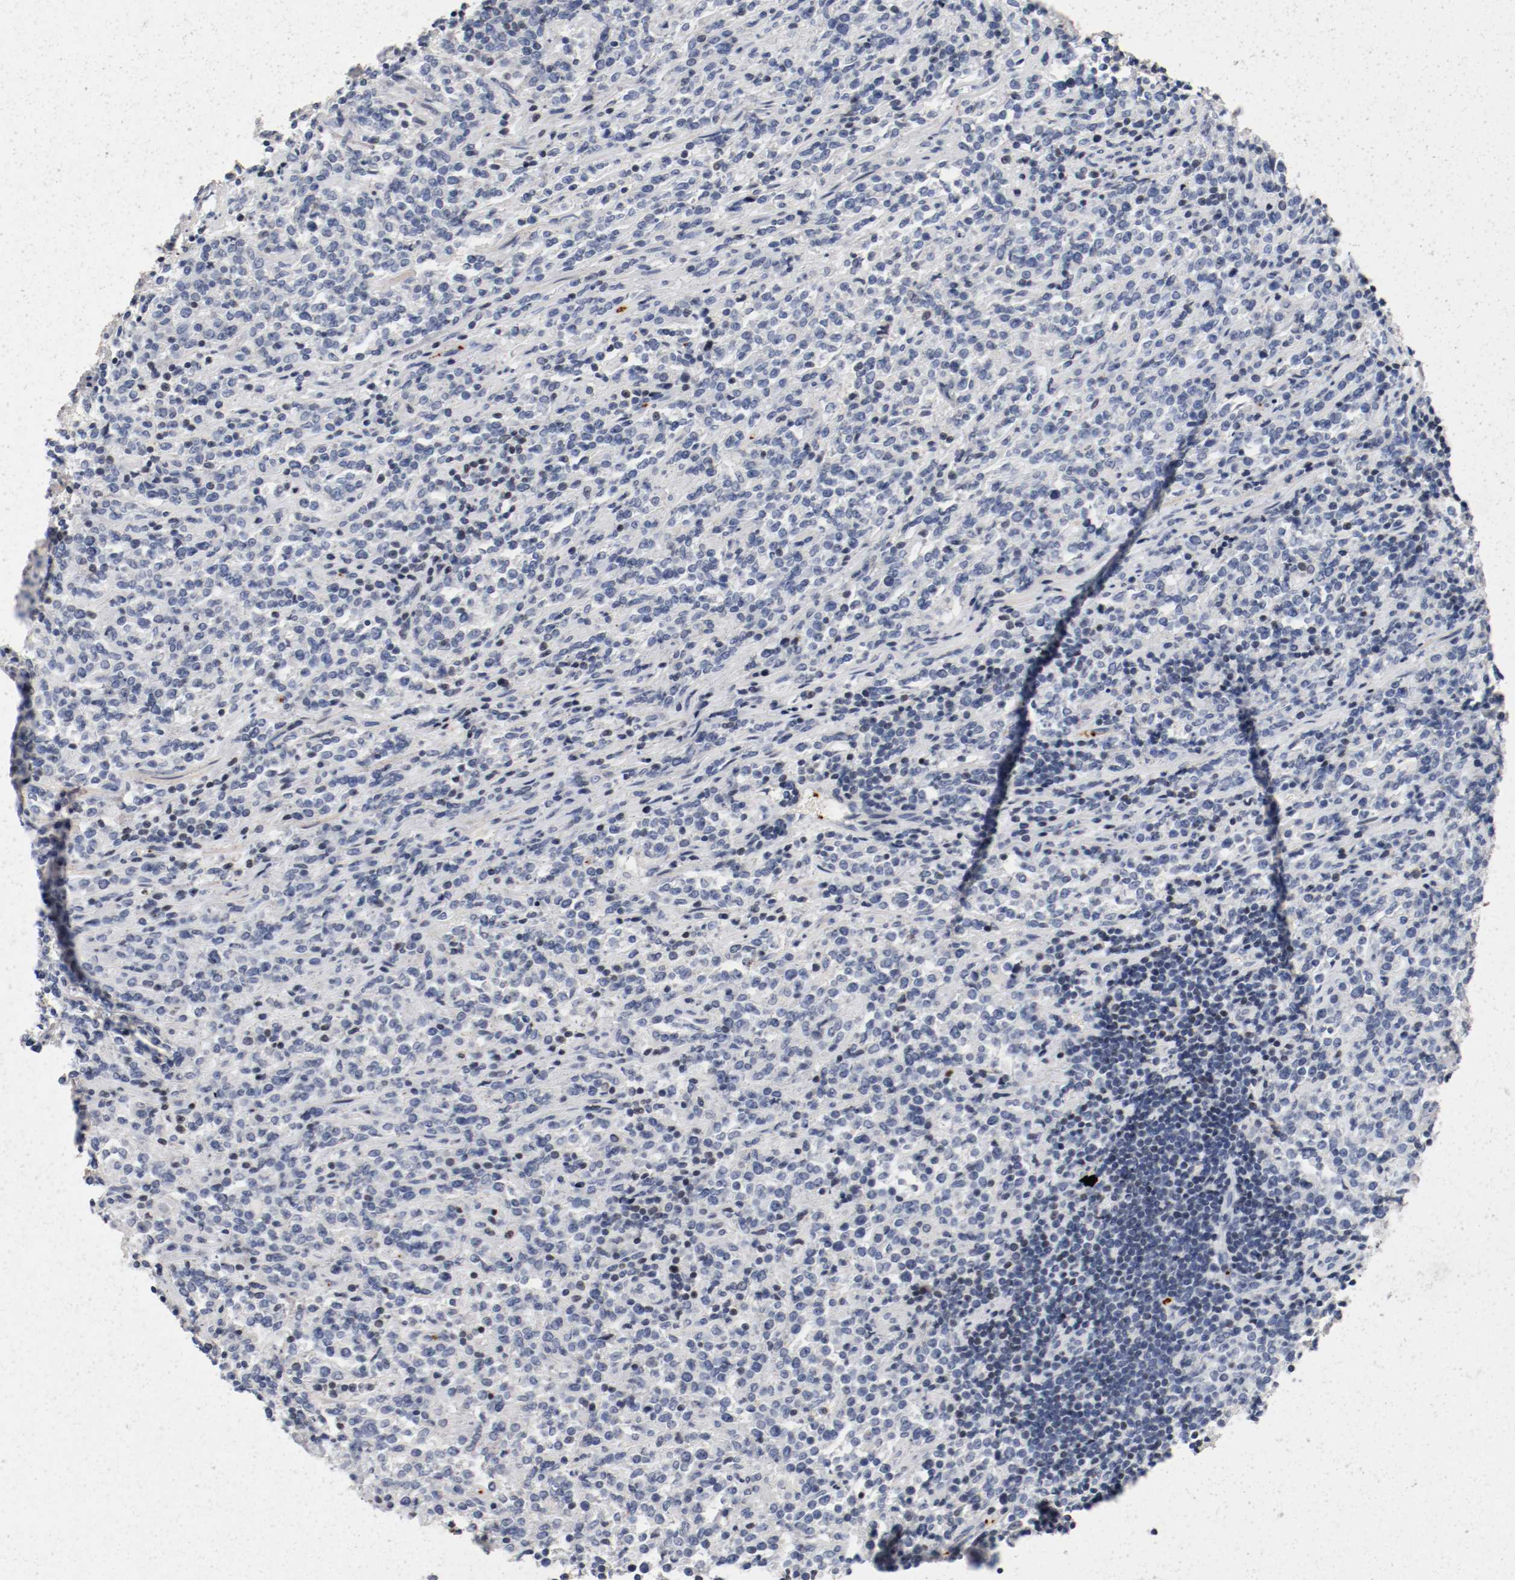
{"staining": {"intensity": "negative", "quantity": "none", "location": "none"}, "tissue": "lymphoma", "cell_type": "Tumor cells", "image_type": "cancer", "snomed": [{"axis": "morphology", "description": "Malignant lymphoma, non-Hodgkin's type, High grade"}, {"axis": "topography", "description": "Soft tissue"}], "caption": "High-grade malignant lymphoma, non-Hodgkin's type was stained to show a protein in brown. There is no significant positivity in tumor cells. Brightfield microscopy of immunohistochemistry stained with DAB (brown) and hematoxylin (blue), captured at high magnification.", "gene": "PIM1", "patient": {"sex": "male", "age": 18}}